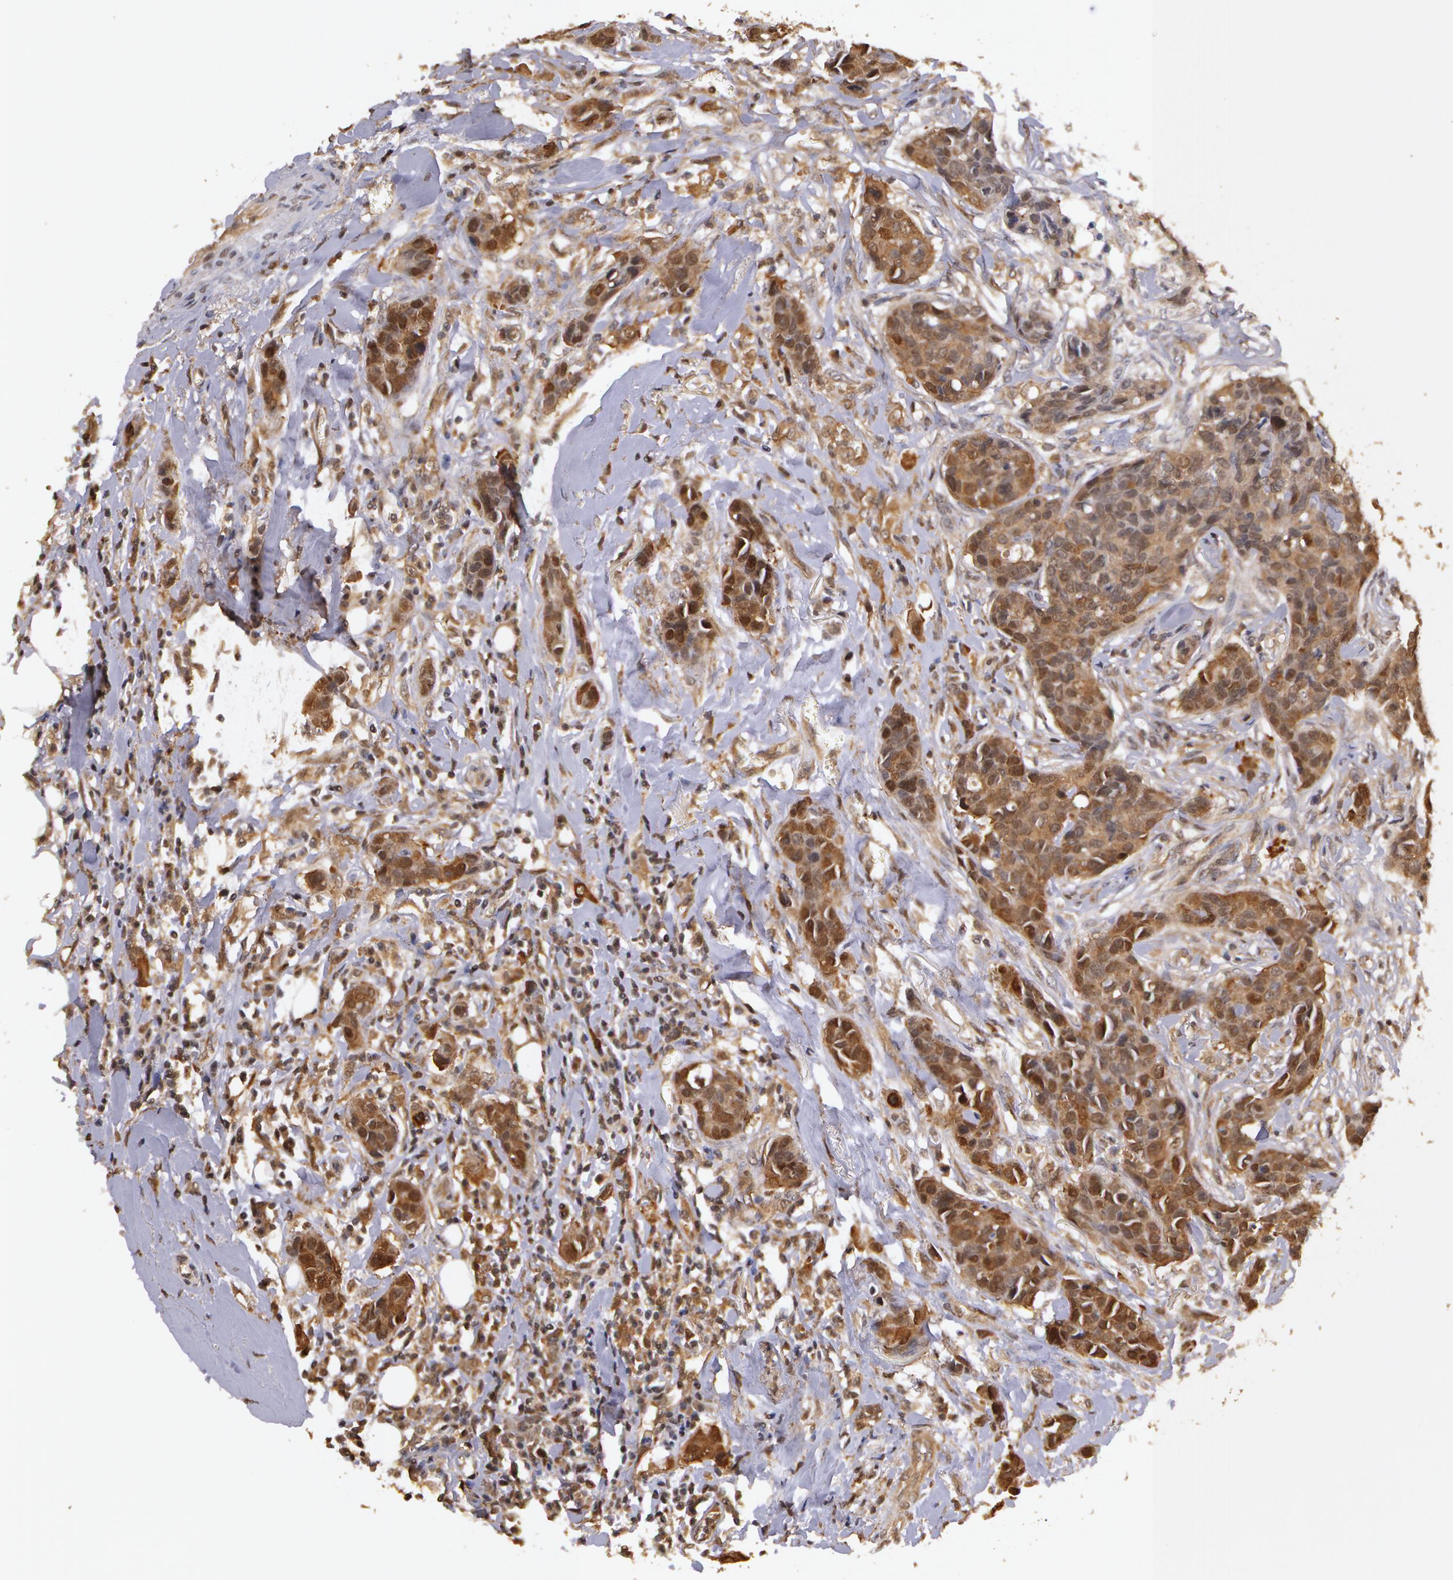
{"staining": {"intensity": "moderate", "quantity": ">75%", "location": "cytoplasmic/membranous"}, "tissue": "breast cancer", "cell_type": "Tumor cells", "image_type": "cancer", "snomed": [{"axis": "morphology", "description": "Duct carcinoma"}, {"axis": "topography", "description": "Breast"}], "caption": "The immunohistochemical stain labels moderate cytoplasmic/membranous staining in tumor cells of breast infiltrating ductal carcinoma tissue.", "gene": "AHSA1", "patient": {"sex": "female", "age": 91}}